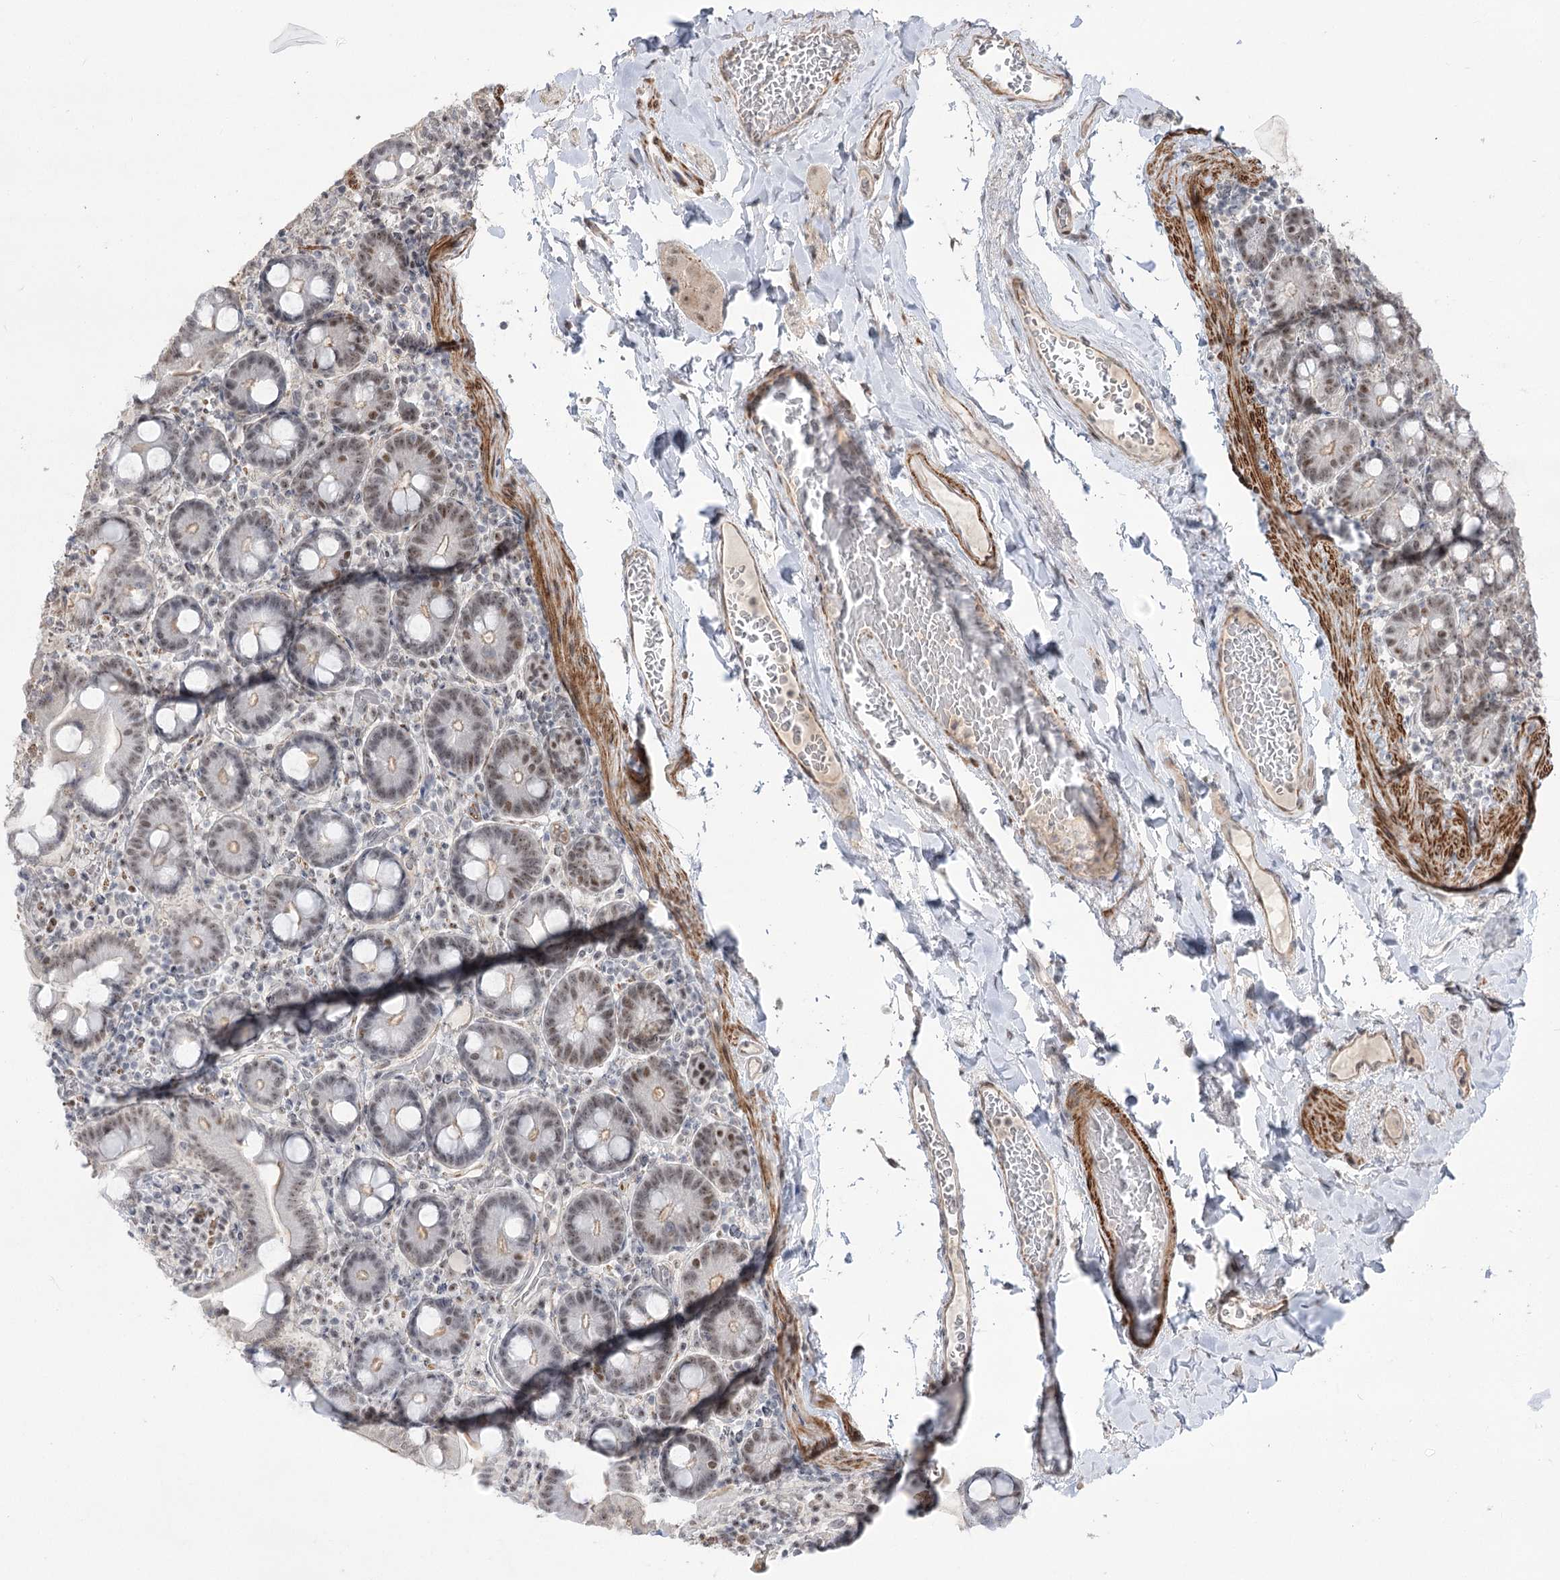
{"staining": {"intensity": "weak", "quantity": "<25%", "location": "nuclear"}, "tissue": "duodenum", "cell_type": "Glandular cells", "image_type": "normal", "snomed": [{"axis": "morphology", "description": "Normal tissue, NOS"}, {"axis": "topography", "description": "Duodenum"}], "caption": "DAB immunohistochemical staining of benign human duodenum reveals no significant expression in glandular cells.", "gene": "ZSCAN23", "patient": {"sex": "male", "age": 55}}